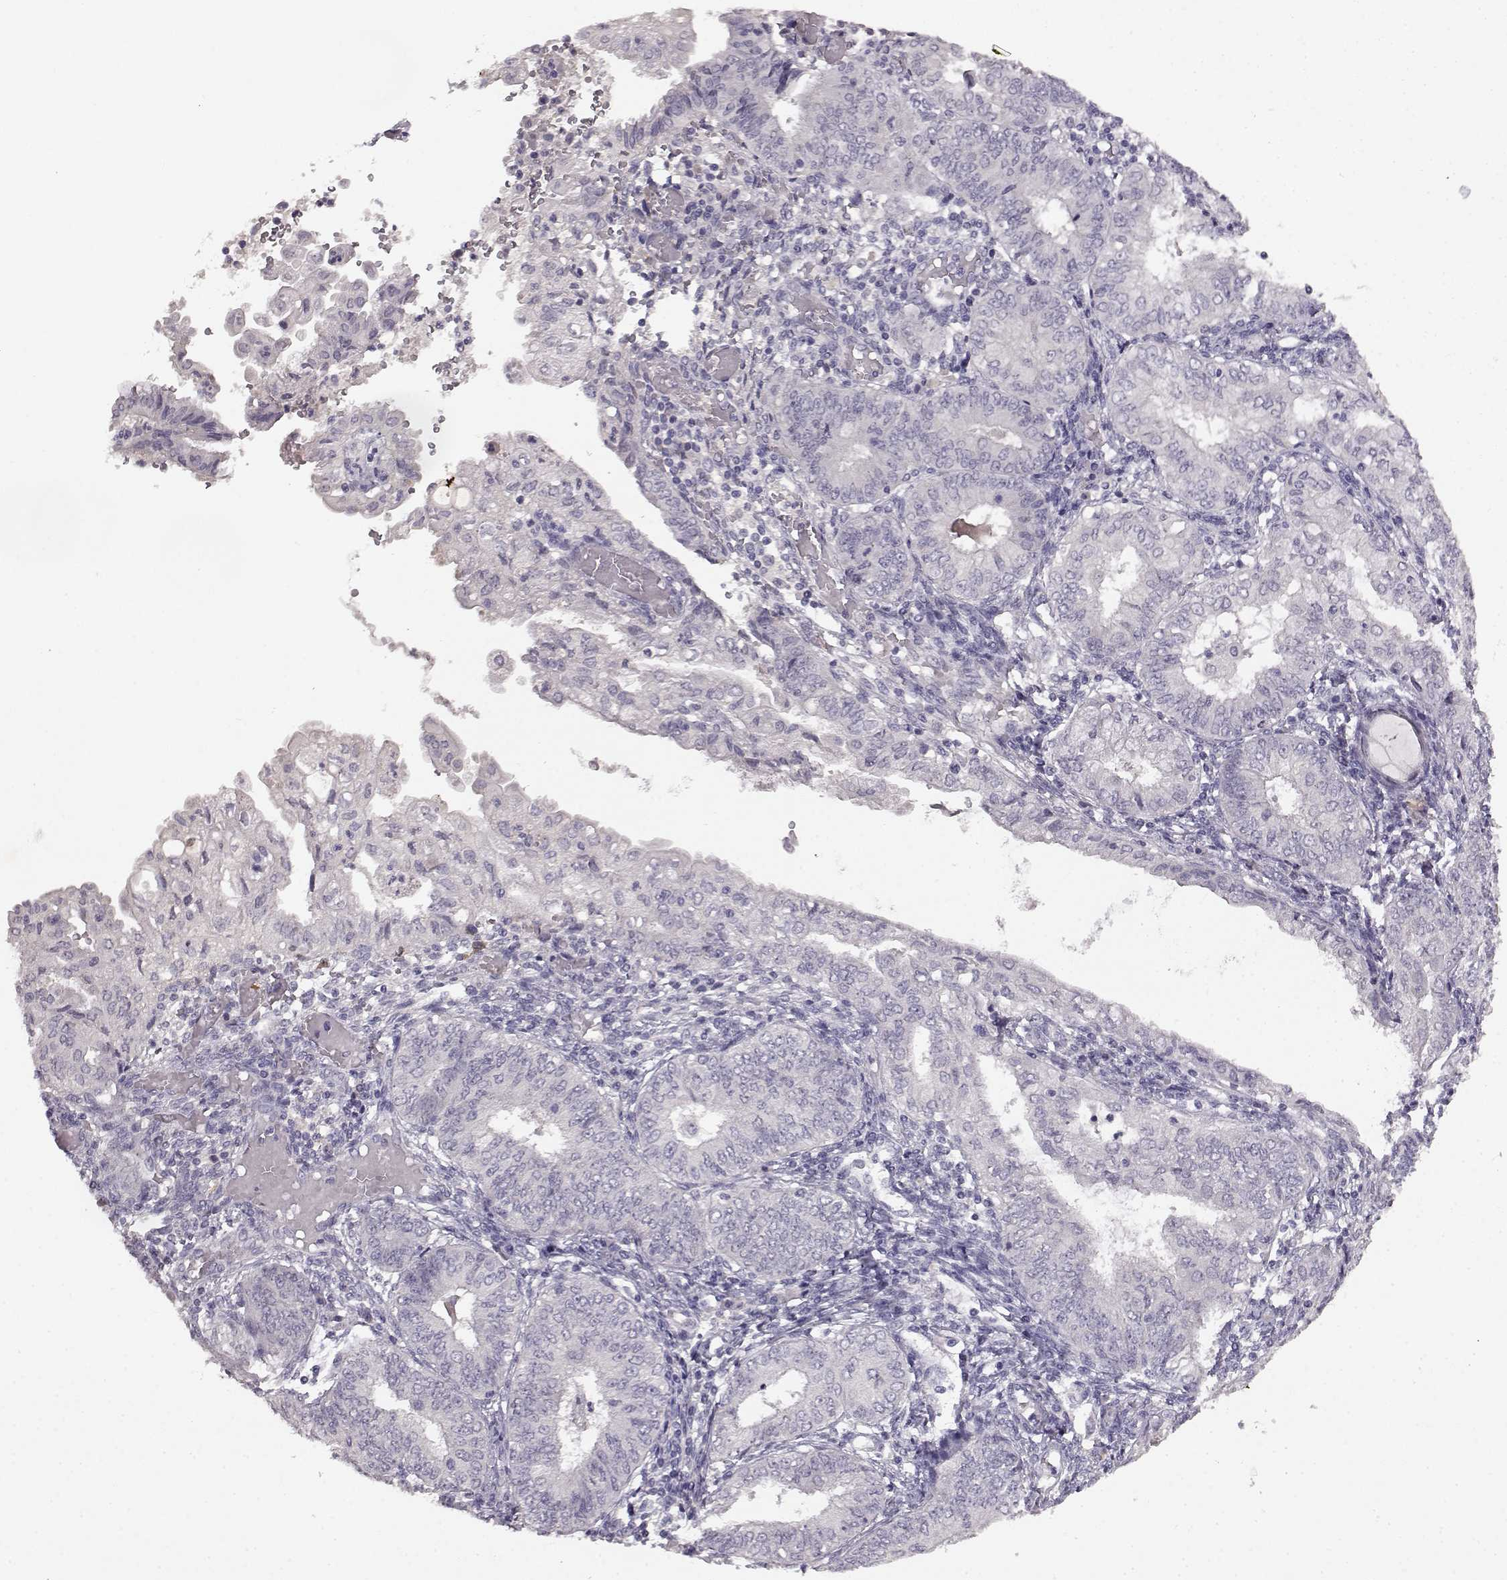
{"staining": {"intensity": "negative", "quantity": "none", "location": "none"}, "tissue": "endometrial cancer", "cell_type": "Tumor cells", "image_type": "cancer", "snomed": [{"axis": "morphology", "description": "Adenocarcinoma, NOS"}, {"axis": "topography", "description": "Endometrium"}], "caption": "Adenocarcinoma (endometrial) was stained to show a protein in brown. There is no significant positivity in tumor cells.", "gene": "SPAG17", "patient": {"sex": "female", "age": 68}}